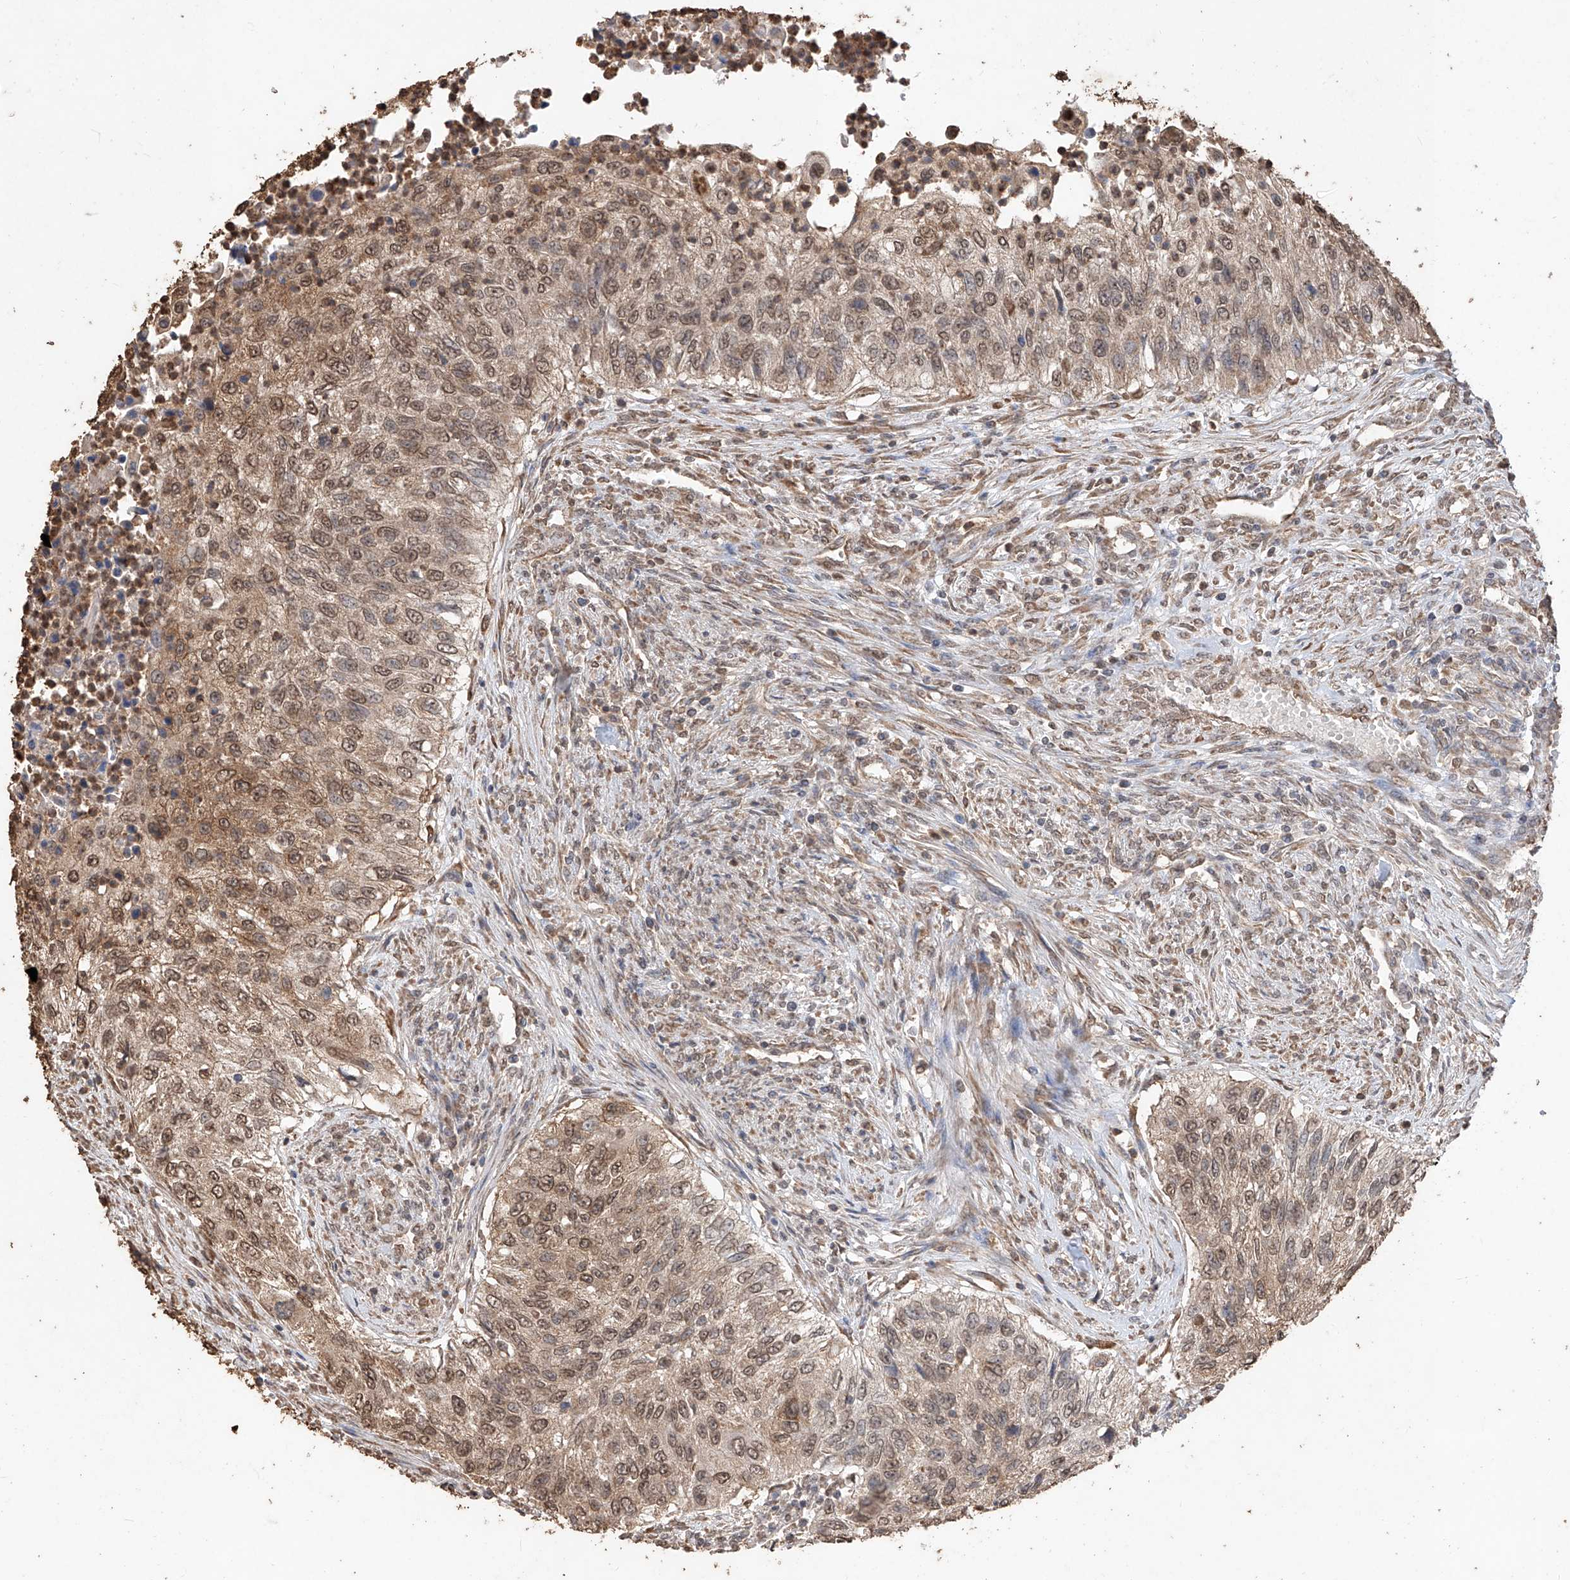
{"staining": {"intensity": "moderate", "quantity": ">75%", "location": "cytoplasmic/membranous,nuclear"}, "tissue": "urothelial cancer", "cell_type": "Tumor cells", "image_type": "cancer", "snomed": [{"axis": "morphology", "description": "Urothelial carcinoma, High grade"}, {"axis": "topography", "description": "Urinary bladder"}], "caption": "Immunohistochemical staining of urothelial carcinoma (high-grade) exhibits medium levels of moderate cytoplasmic/membranous and nuclear protein positivity in about >75% of tumor cells. The staining is performed using DAB (3,3'-diaminobenzidine) brown chromogen to label protein expression. The nuclei are counter-stained blue using hematoxylin.", "gene": "ELOVL1", "patient": {"sex": "female", "age": 60}}